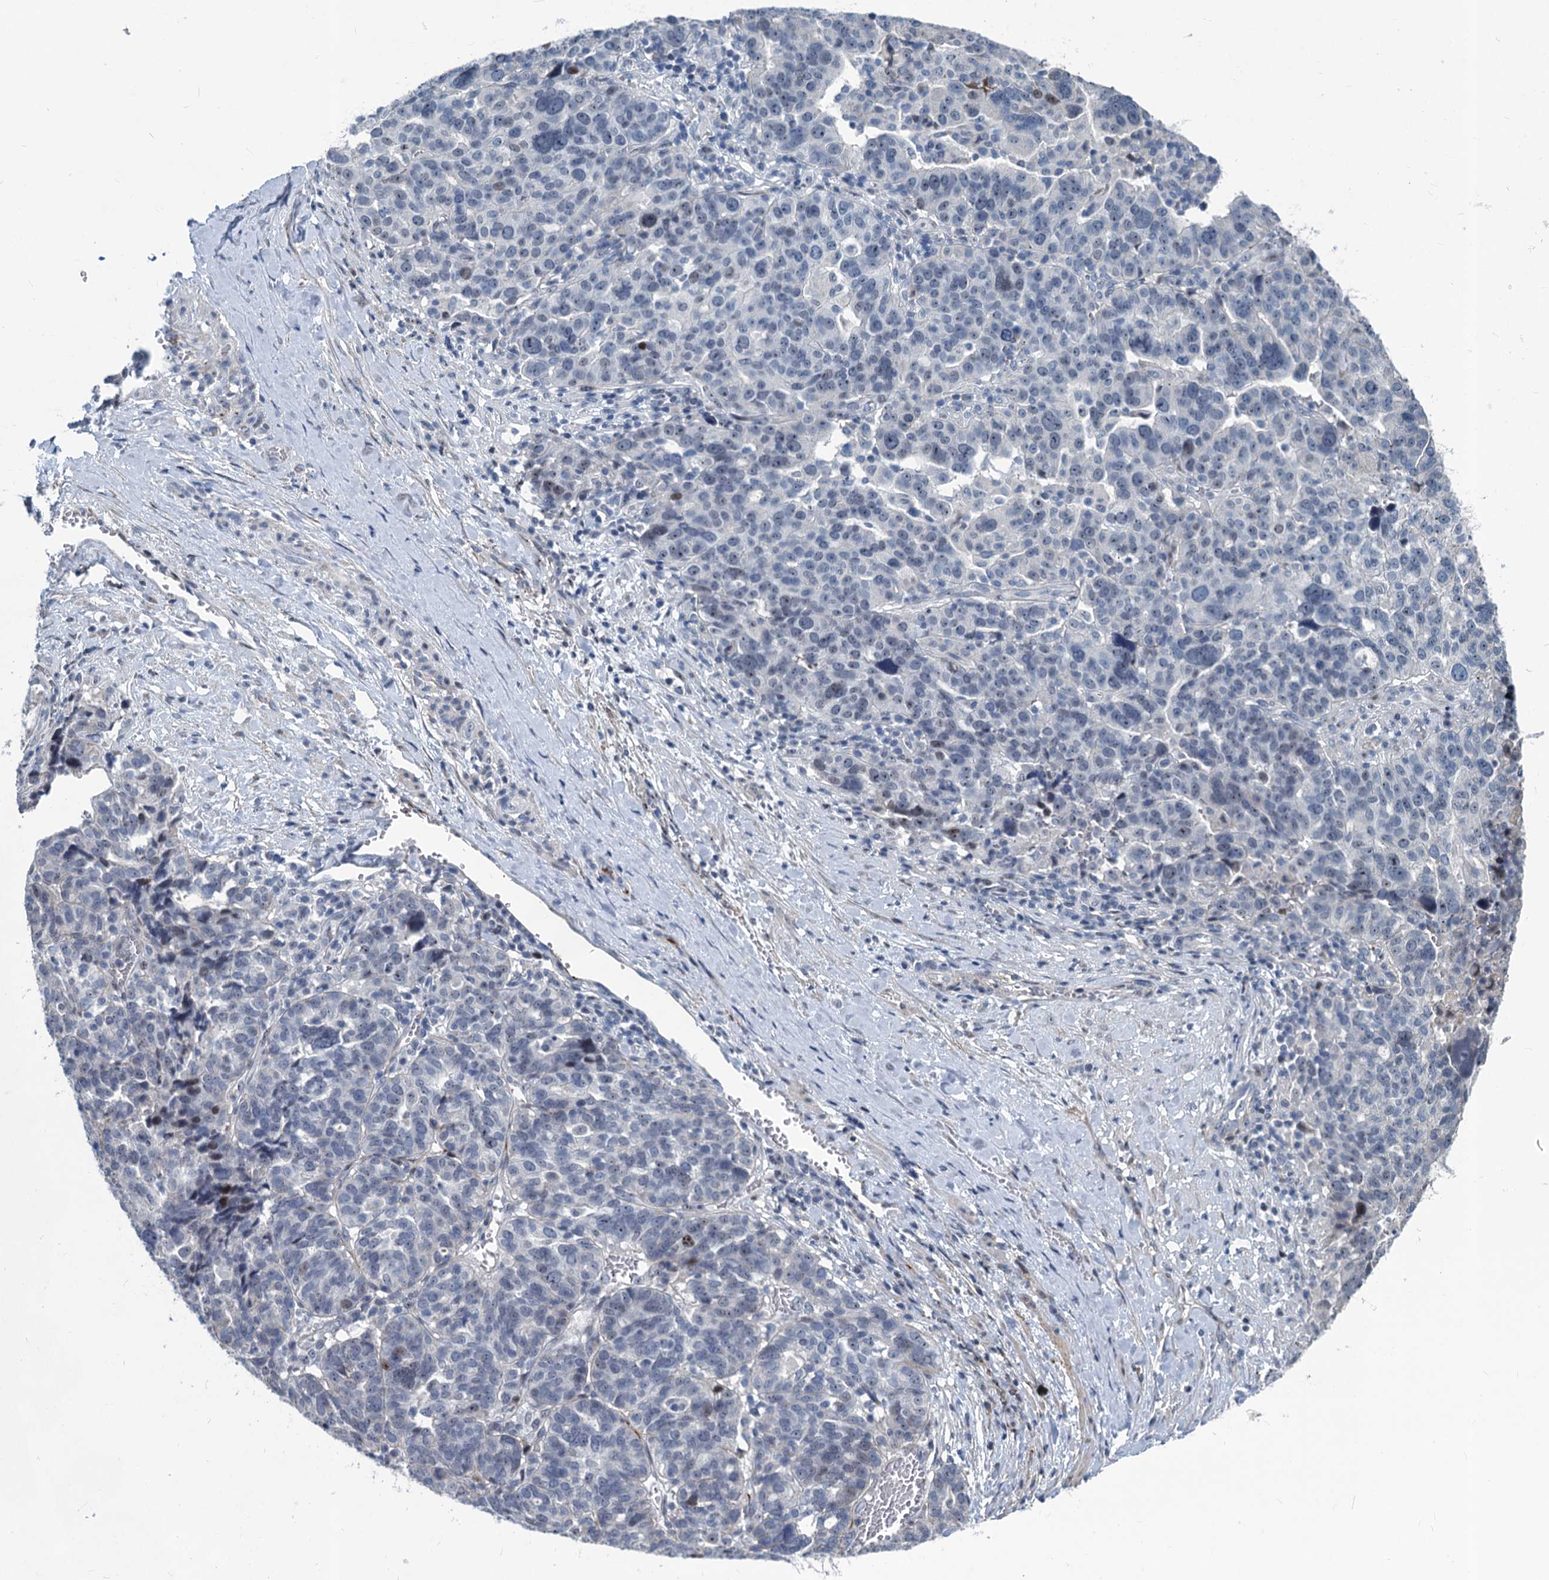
{"staining": {"intensity": "weak", "quantity": "<25%", "location": "nuclear"}, "tissue": "ovarian cancer", "cell_type": "Tumor cells", "image_type": "cancer", "snomed": [{"axis": "morphology", "description": "Cystadenocarcinoma, serous, NOS"}, {"axis": "topography", "description": "Ovary"}], "caption": "High power microscopy micrograph of an immunohistochemistry (IHC) photomicrograph of ovarian cancer, revealing no significant positivity in tumor cells.", "gene": "ASXL3", "patient": {"sex": "female", "age": 59}}